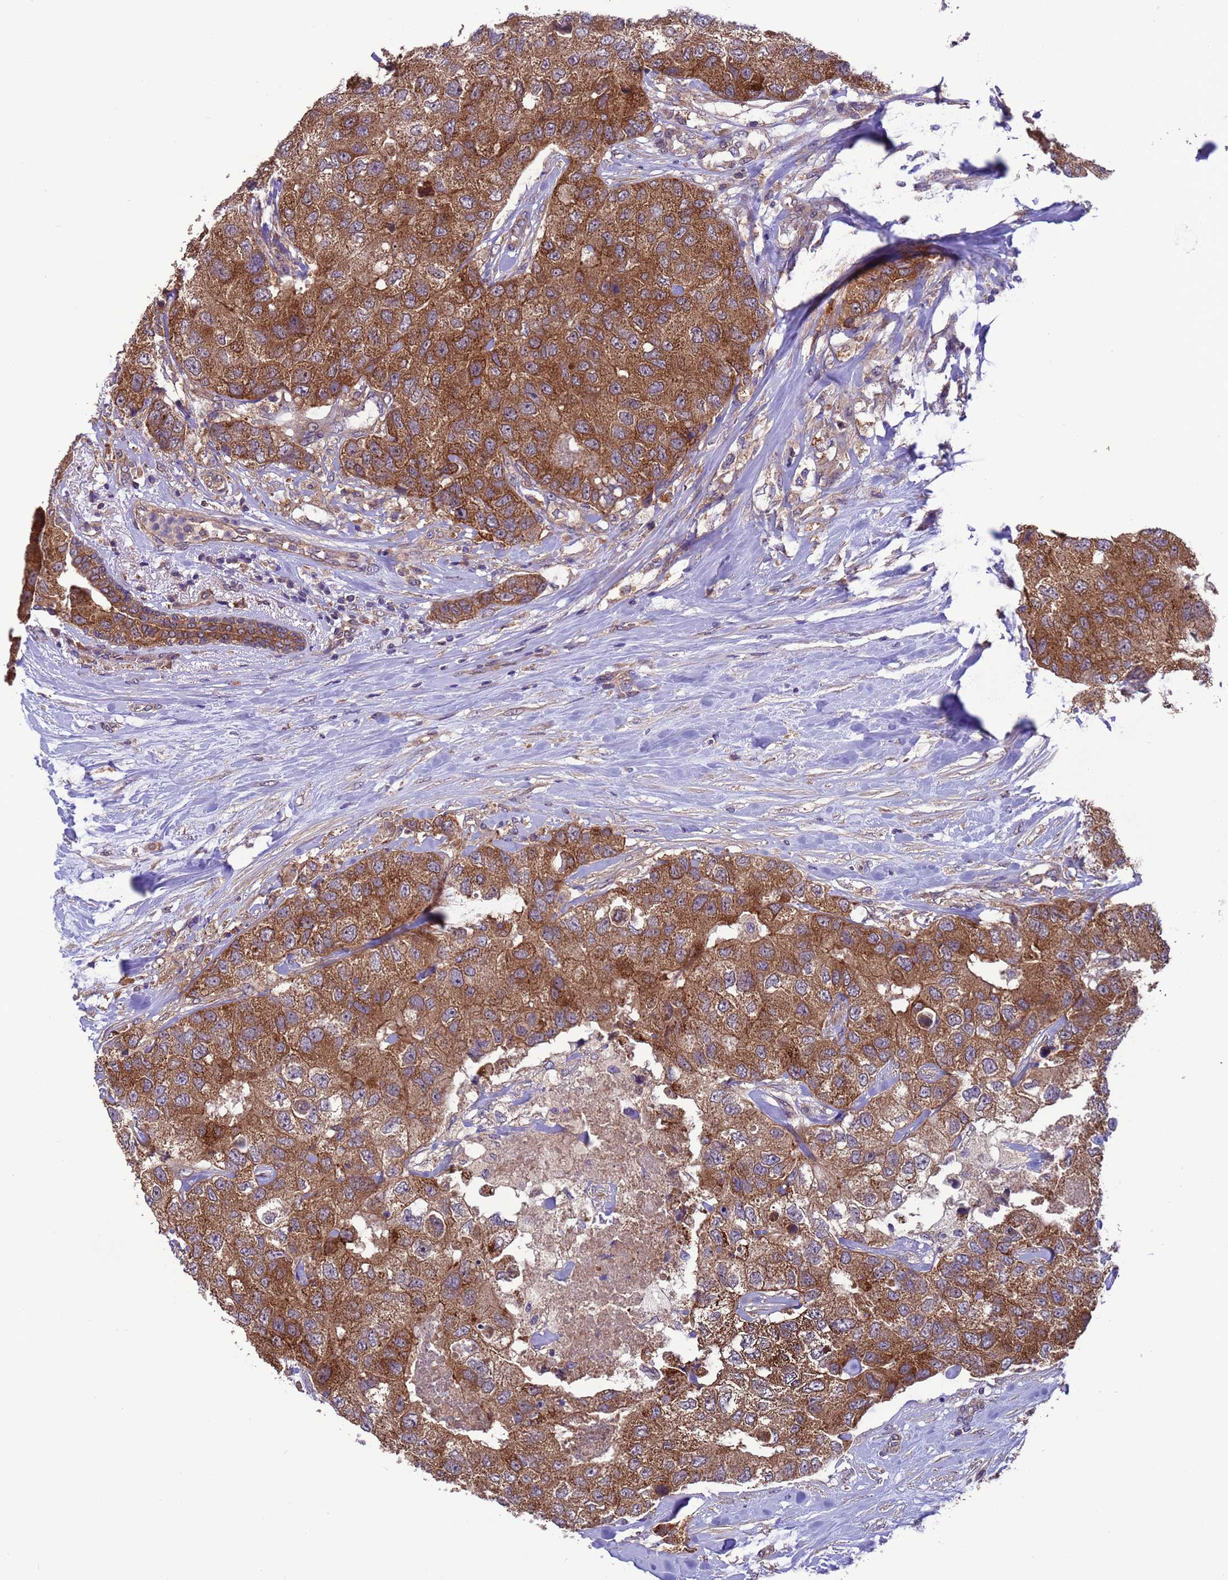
{"staining": {"intensity": "strong", "quantity": ">75%", "location": "cytoplasmic/membranous"}, "tissue": "breast cancer", "cell_type": "Tumor cells", "image_type": "cancer", "snomed": [{"axis": "morphology", "description": "Duct carcinoma"}, {"axis": "topography", "description": "Breast"}], "caption": "Infiltrating ductal carcinoma (breast) stained with immunohistochemistry demonstrates strong cytoplasmic/membranous staining in about >75% of tumor cells.", "gene": "ARHGAP12", "patient": {"sex": "female", "age": 62}}